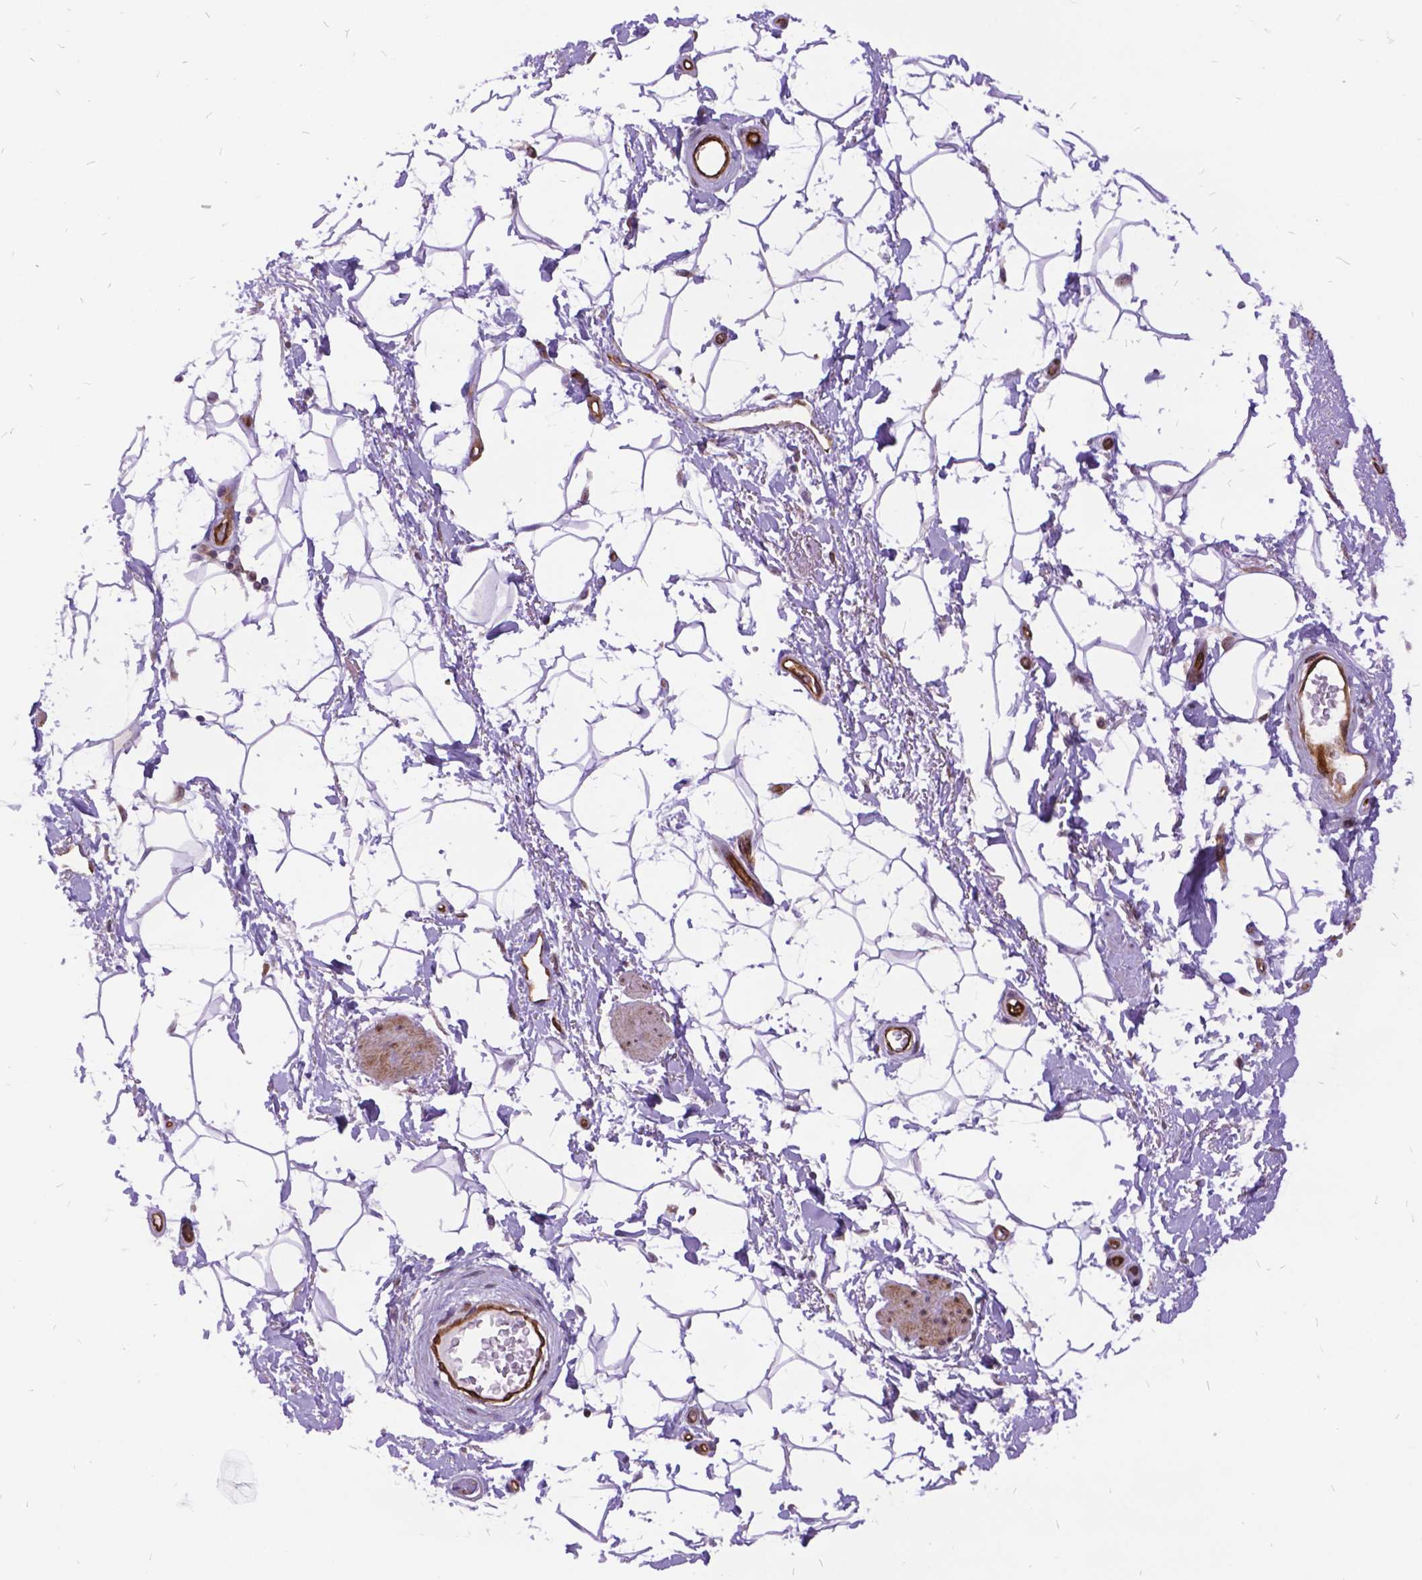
{"staining": {"intensity": "negative", "quantity": "none", "location": "none"}, "tissue": "adipose tissue", "cell_type": "Adipocytes", "image_type": "normal", "snomed": [{"axis": "morphology", "description": "Normal tissue, NOS"}, {"axis": "topography", "description": "Anal"}, {"axis": "topography", "description": "Peripheral nerve tissue"}], "caption": "The IHC photomicrograph has no significant positivity in adipocytes of adipose tissue. The staining is performed using DAB (3,3'-diaminobenzidine) brown chromogen with nuclei counter-stained in using hematoxylin.", "gene": "GRB7", "patient": {"sex": "male", "age": 51}}